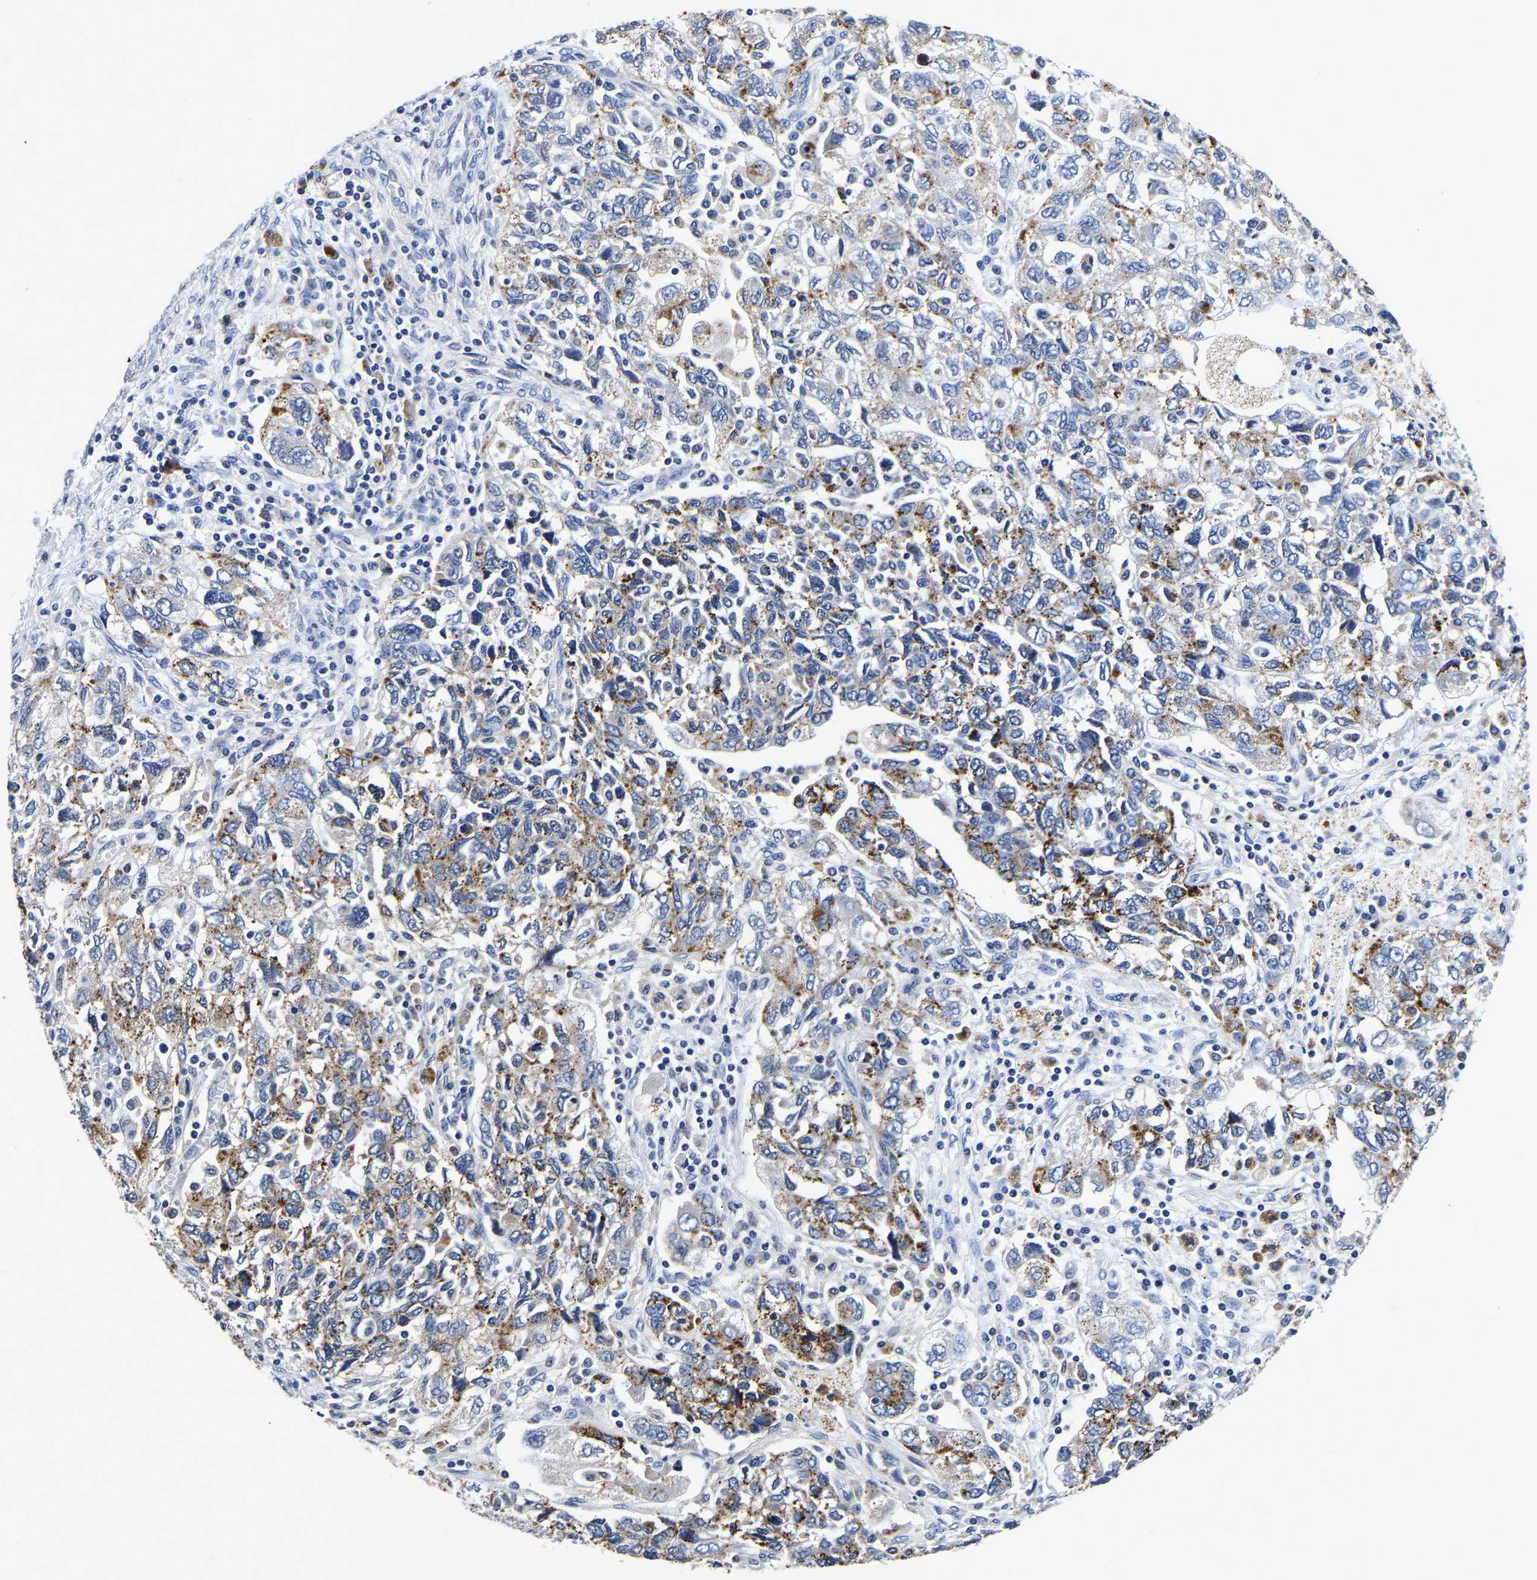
{"staining": {"intensity": "strong", "quantity": "<25%", "location": "cytoplasmic/membranous"}, "tissue": "ovarian cancer", "cell_type": "Tumor cells", "image_type": "cancer", "snomed": [{"axis": "morphology", "description": "Carcinoma, NOS"}, {"axis": "morphology", "description": "Cystadenocarcinoma, serous, NOS"}, {"axis": "topography", "description": "Ovary"}], "caption": "Immunohistochemistry (IHC) (DAB) staining of ovarian serous cystadenocarcinoma demonstrates strong cytoplasmic/membranous protein staining in approximately <25% of tumor cells. (Stains: DAB in brown, nuclei in blue, Microscopy: brightfield microscopy at high magnification).", "gene": "GRN", "patient": {"sex": "female", "age": 69}}